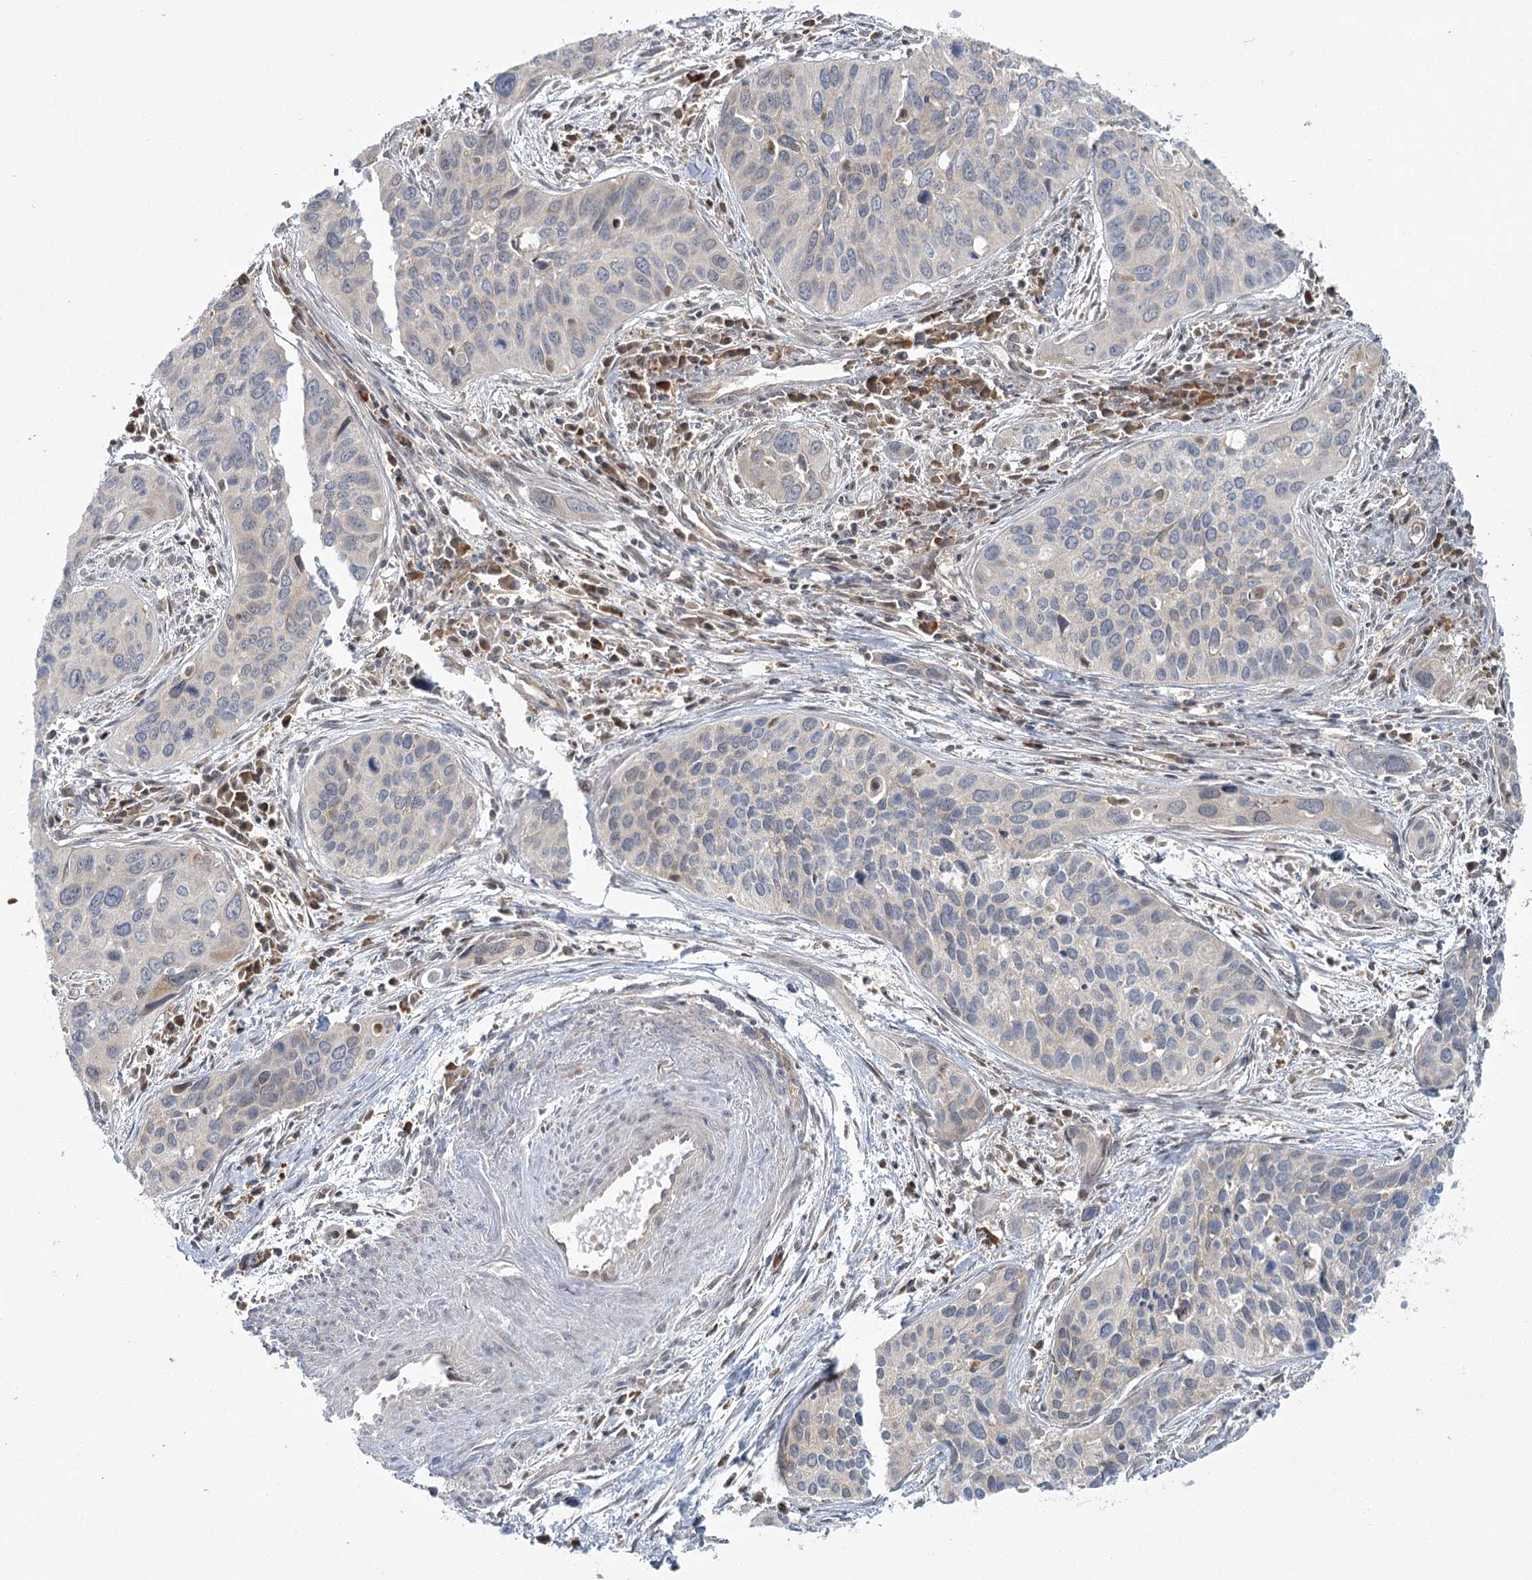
{"staining": {"intensity": "negative", "quantity": "none", "location": "none"}, "tissue": "cervical cancer", "cell_type": "Tumor cells", "image_type": "cancer", "snomed": [{"axis": "morphology", "description": "Squamous cell carcinoma, NOS"}, {"axis": "topography", "description": "Cervix"}], "caption": "Immunohistochemical staining of cervical squamous cell carcinoma displays no significant expression in tumor cells.", "gene": "THNSL1", "patient": {"sex": "female", "age": 55}}